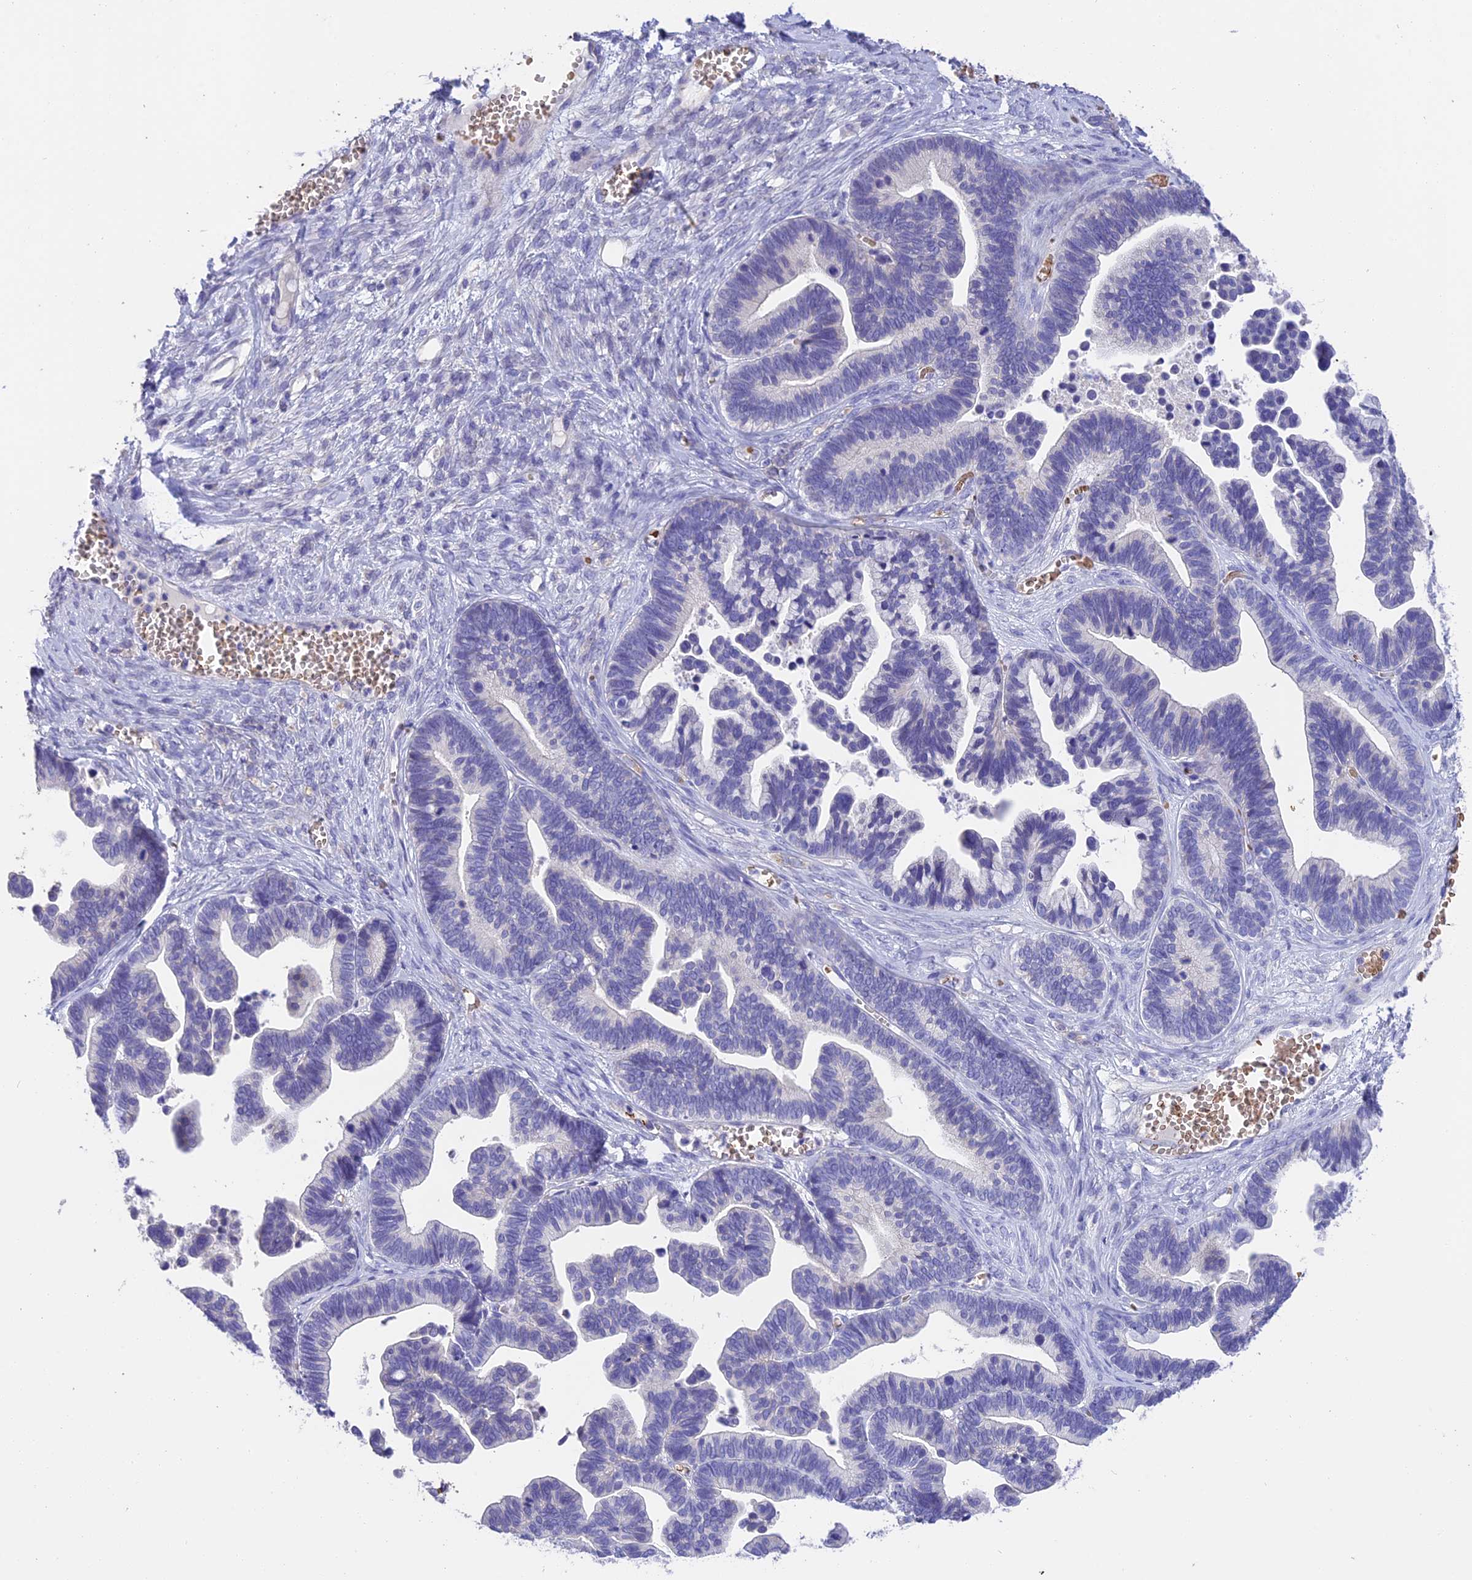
{"staining": {"intensity": "negative", "quantity": "none", "location": "none"}, "tissue": "ovarian cancer", "cell_type": "Tumor cells", "image_type": "cancer", "snomed": [{"axis": "morphology", "description": "Cystadenocarcinoma, serous, NOS"}, {"axis": "topography", "description": "Ovary"}], "caption": "IHC histopathology image of neoplastic tissue: human ovarian cancer stained with DAB (3,3'-diaminobenzidine) demonstrates no significant protein positivity in tumor cells.", "gene": "TNNC2", "patient": {"sex": "female", "age": 56}}